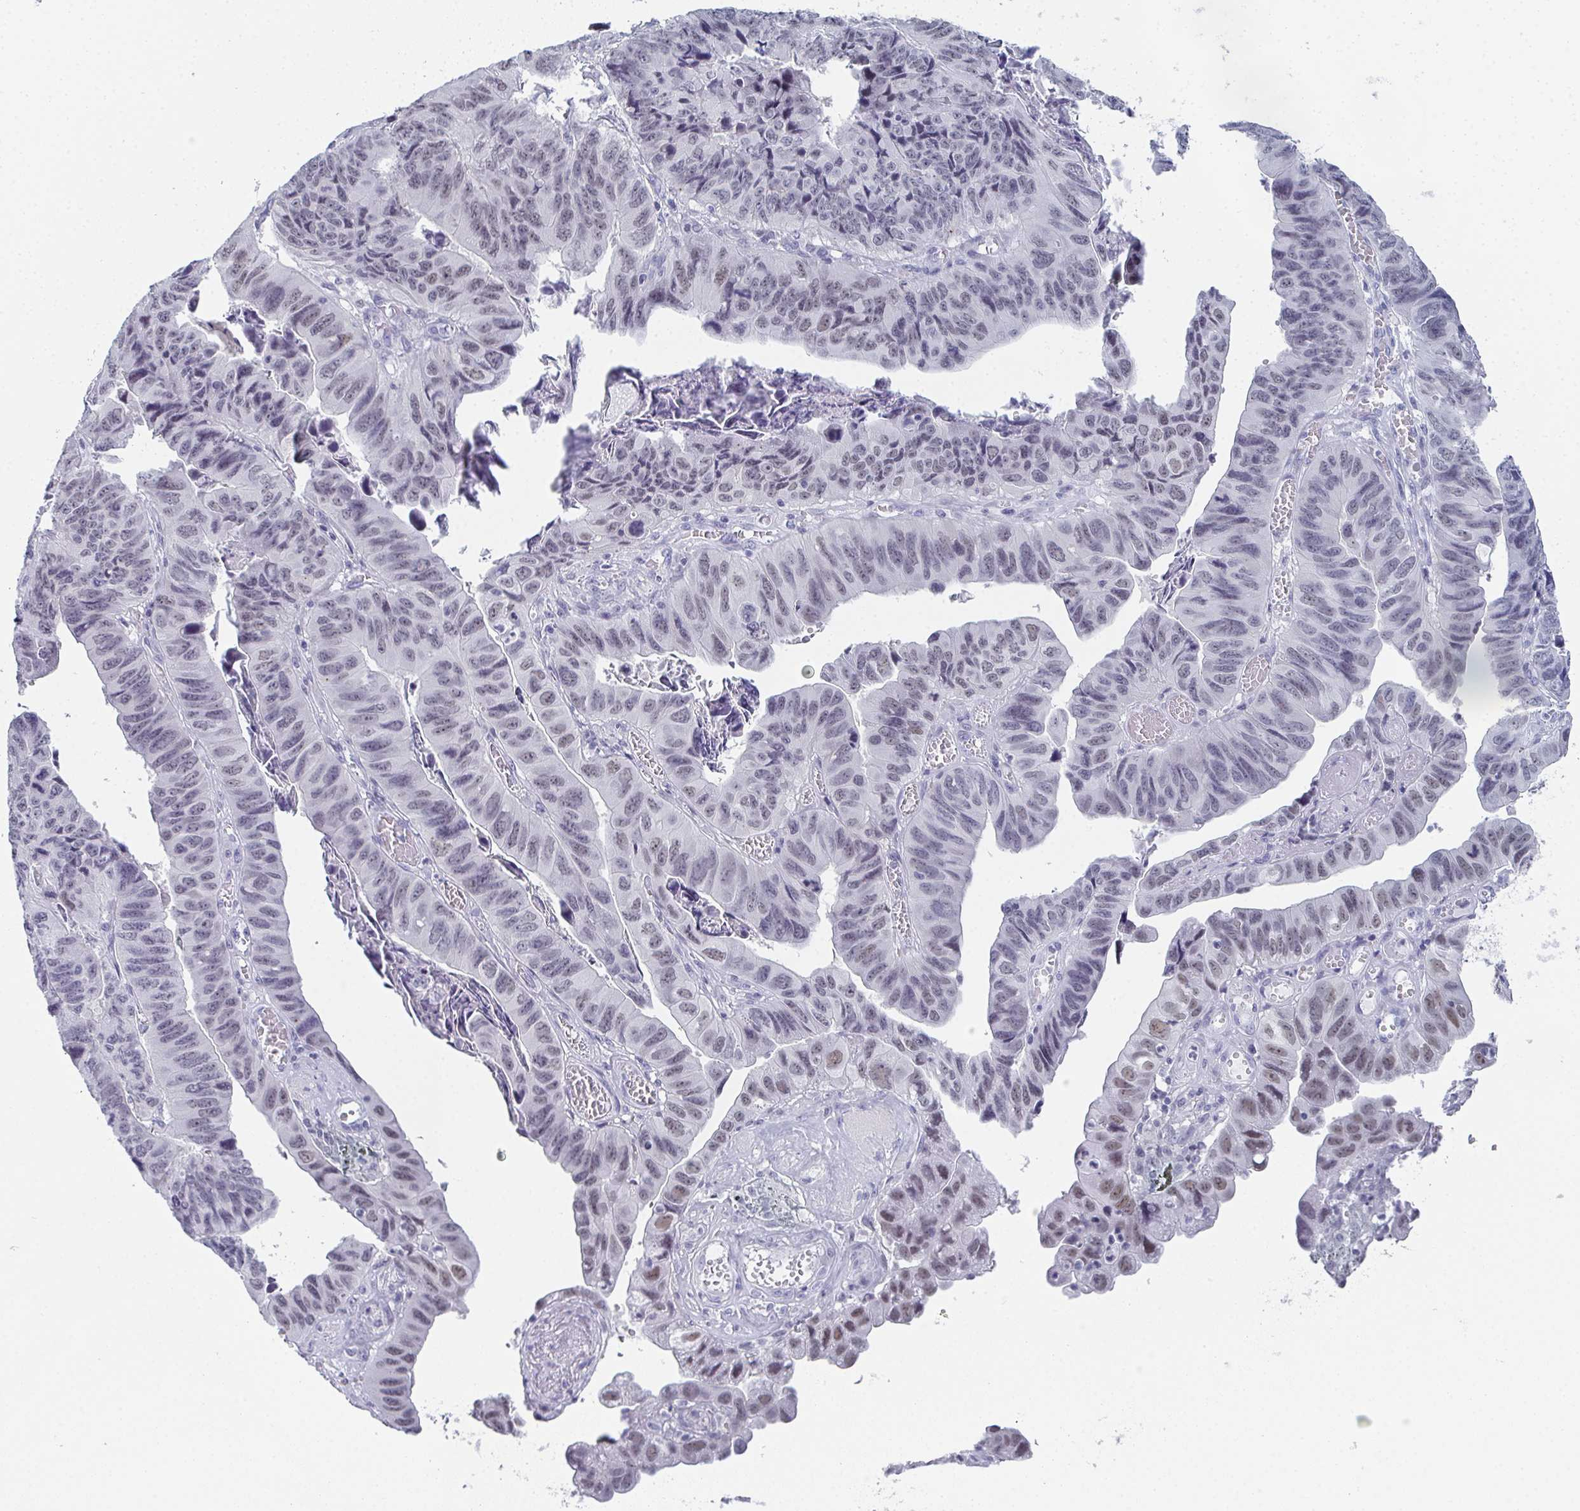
{"staining": {"intensity": "weak", "quantity": "25%-75%", "location": "nuclear"}, "tissue": "stomach cancer", "cell_type": "Tumor cells", "image_type": "cancer", "snomed": [{"axis": "morphology", "description": "Adenocarcinoma, NOS"}, {"axis": "topography", "description": "Stomach, lower"}], "caption": "A brown stain shows weak nuclear expression of a protein in adenocarcinoma (stomach) tumor cells. (DAB (3,3'-diaminobenzidine) IHC with brightfield microscopy, high magnification).", "gene": "PYCR3", "patient": {"sex": "male", "age": 77}}